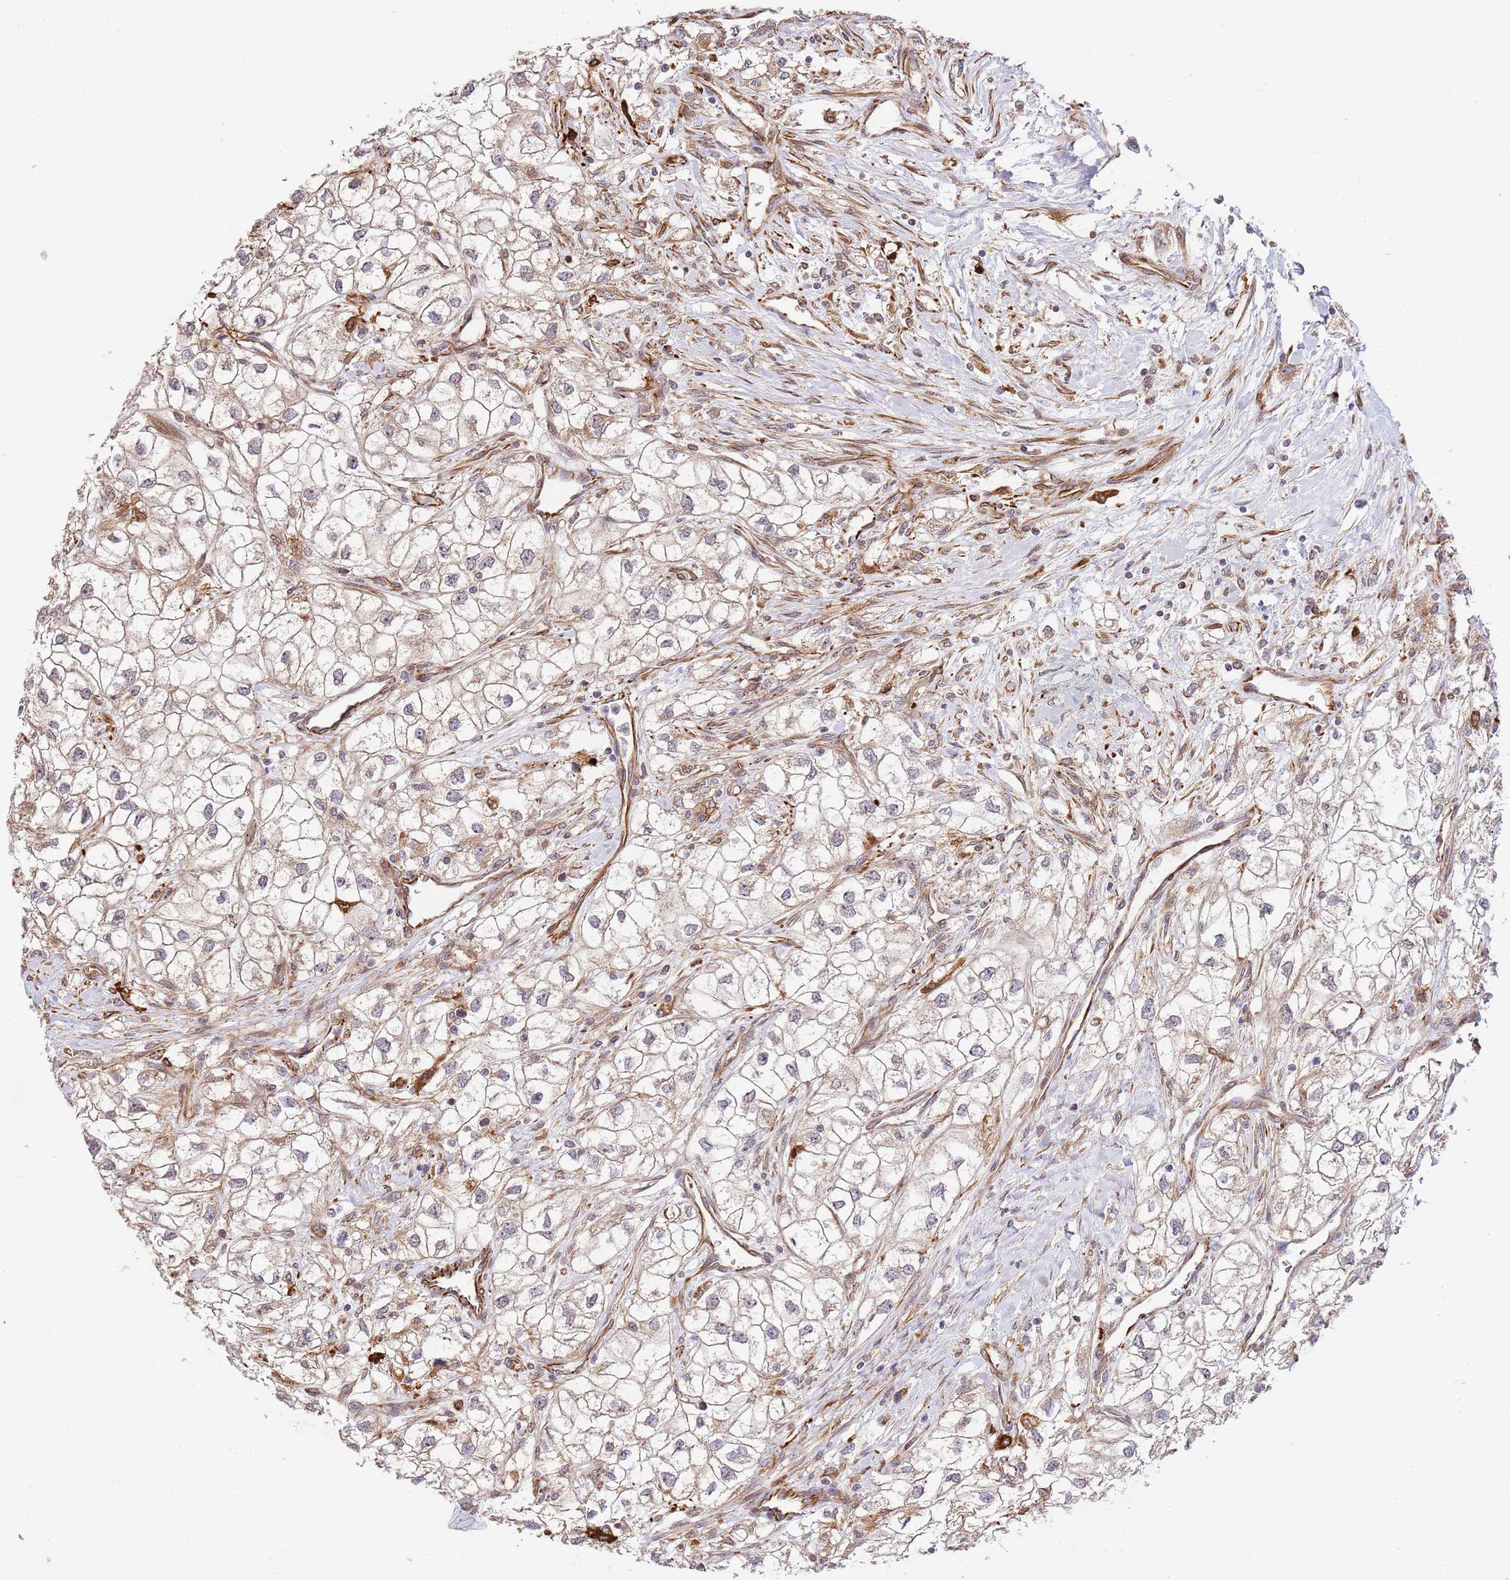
{"staining": {"intensity": "weak", "quantity": "25%-75%", "location": "cytoplasmic/membranous"}, "tissue": "renal cancer", "cell_type": "Tumor cells", "image_type": "cancer", "snomed": [{"axis": "morphology", "description": "Adenocarcinoma, NOS"}, {"axis": "topography", "description": "Kidney"}], "caption": "A high-resolution histopathology image shows immunohistochemistry (IHC) staining of adenocarcinoma (renal), which reveals weak cytoplasmic/membranous staining in approximately 25%-75% of tumor cells. (DAB = brown stain, brightfield microscopy at high magnification).", "gene": "NEK3", "patient": {"sex": "male", "age": 59}}